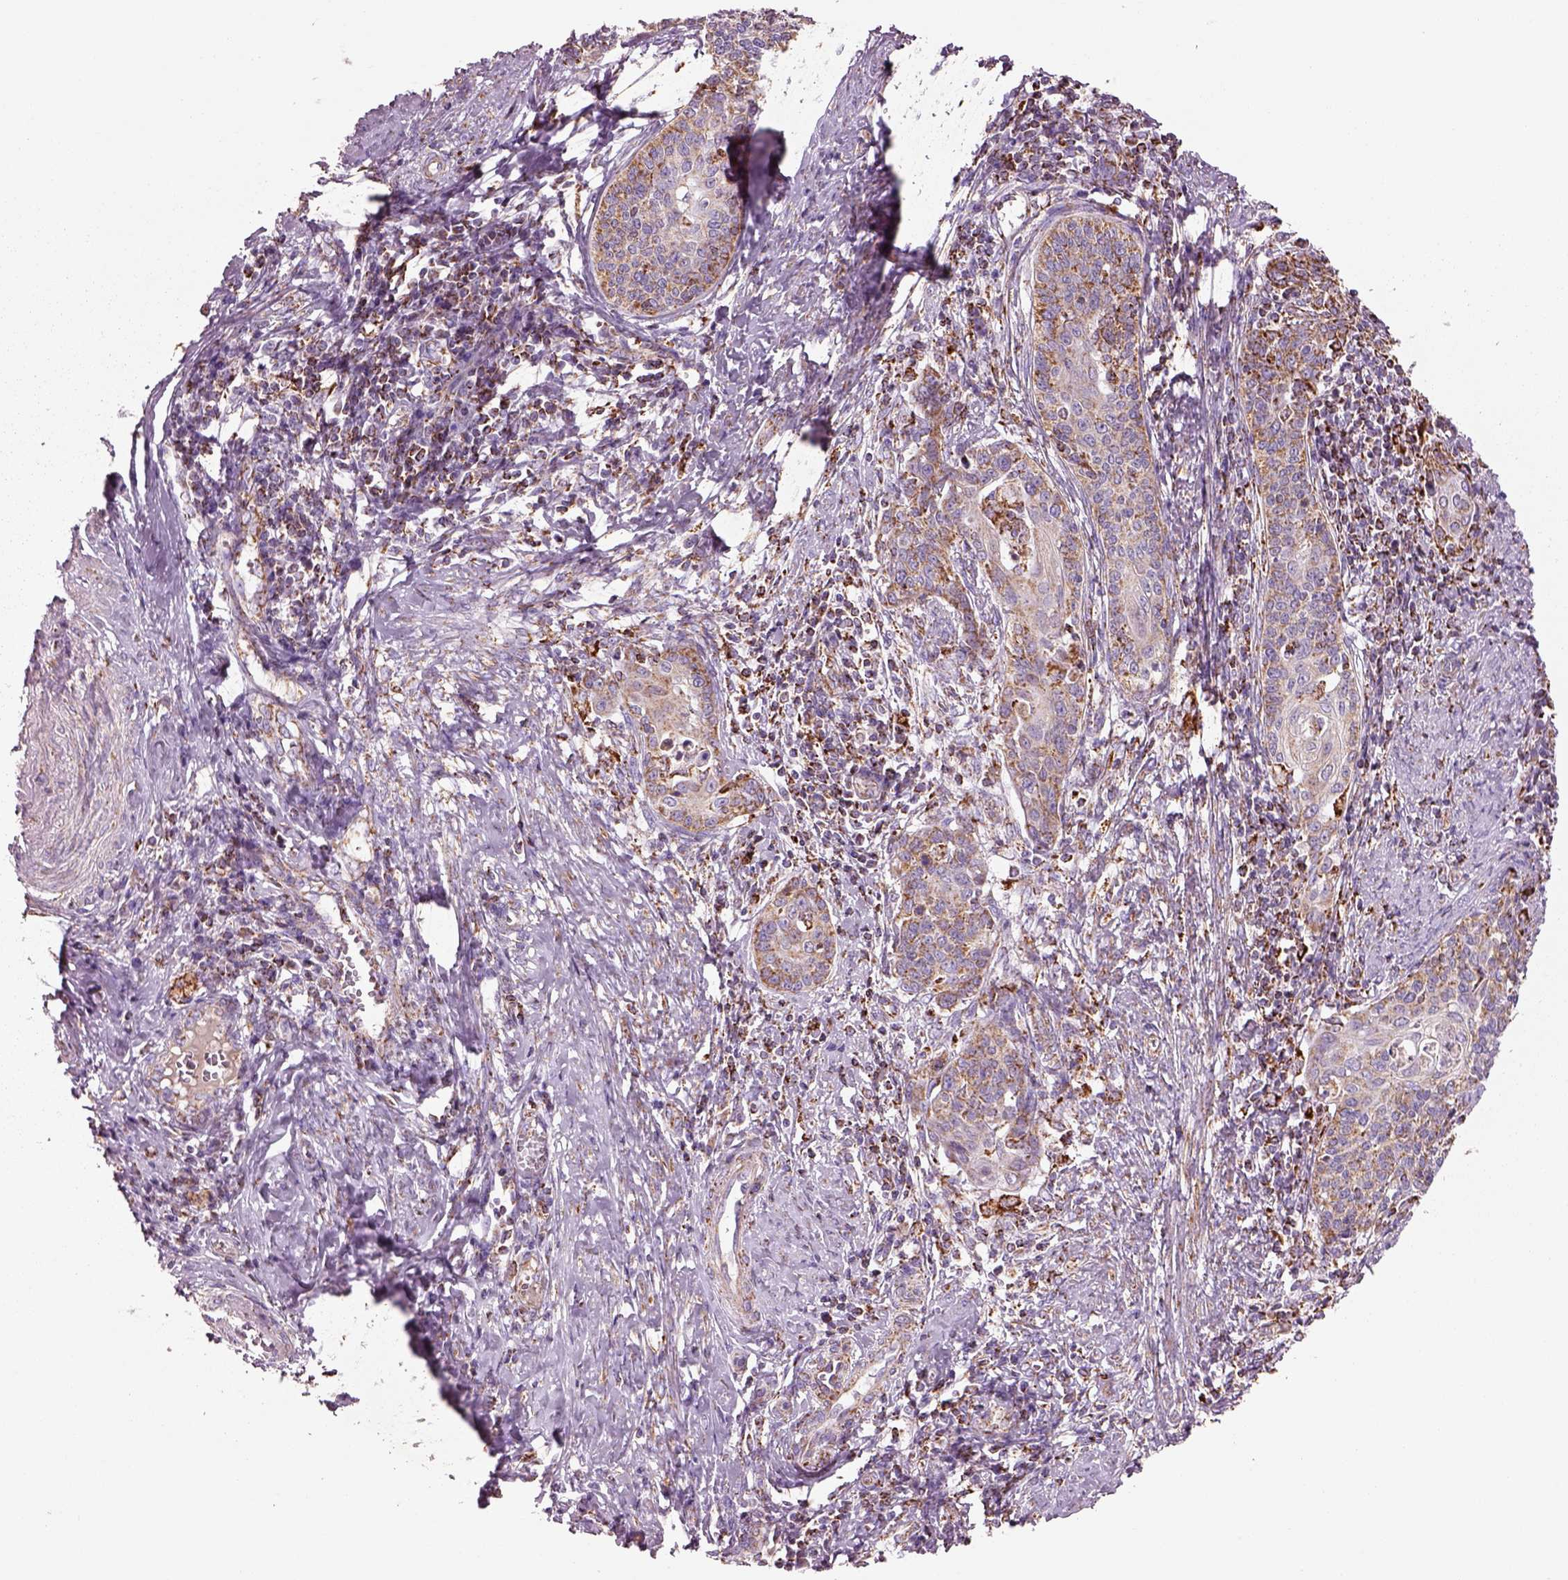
{"staining": {"intensity": "moderate", "quantity": ">75%", "location": "cytoplasmic/membranous"}, "tissue": "cervical cancer", "cell_type": "Tumor cells", "image_type": "cancer", "snomed": [{"axis": "morphology", "description": "Squamous cell carcinoma, NOS"}, {"axis": "topography", "description": "Cervix"}], "caption": "Protein positivity by IHC reveals moderate cytoplasmic/membranous staining in approximately >75% of tumor cells in cervical cancer. The protein of interest is shown in brown color, while the nuclei are stained blue.", "gene": "SLC25A24", "patient": {"sex": "female", "age": 39}}